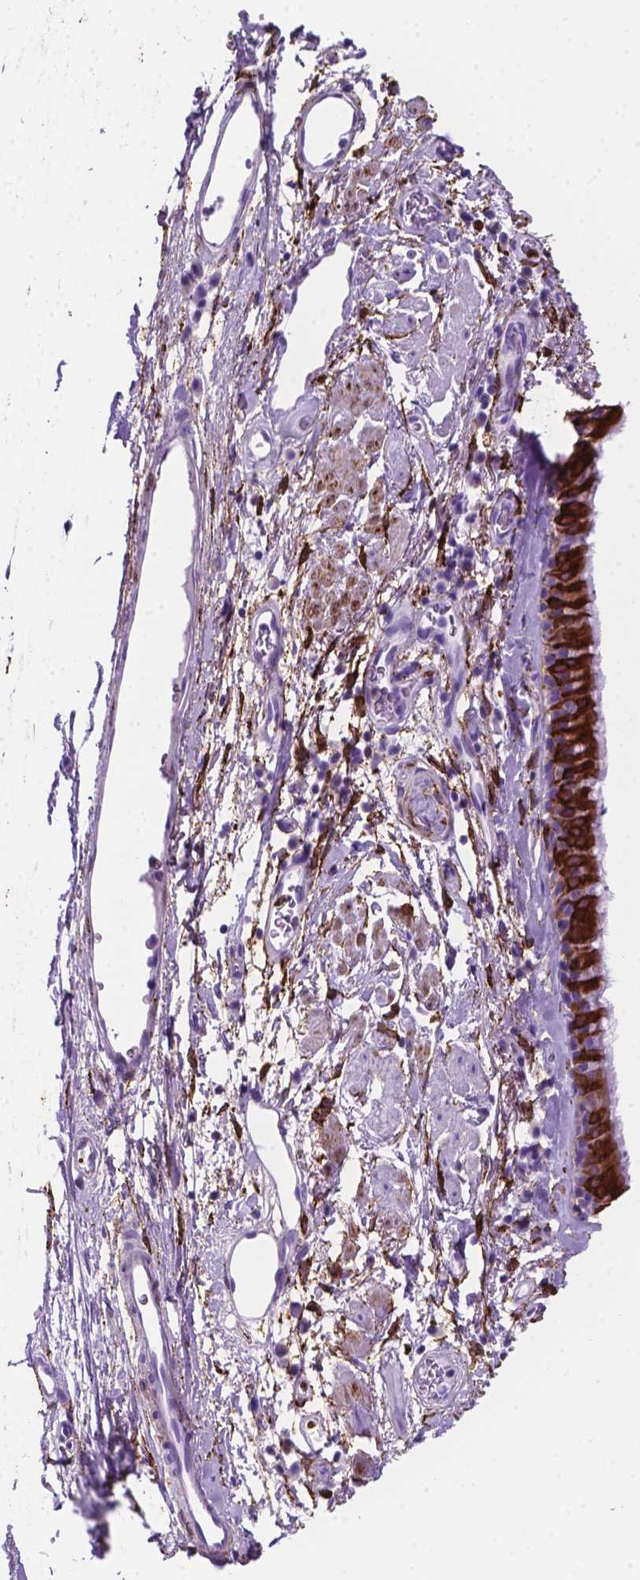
{"staining": {"intensity": "strong", "quantity": ">75%", "location": "cytoplasmic/membranous"}, "tissue": "bronchus", "cell_type": "Respiratory epithelial cells", "image_type": "normal", "snomed": [{"axis": "morphology", "description": "Normal tissue, NOS"}, {"axis": "topography", "description": "Cartilage tissue"}, {"axis": "topography", "description": "Bronchus"}], "caption": "Normal bronchus reveals strong cytoplasmic/membranous positivity in approximately >75% of respiratory epithelial cells.", "gene": "MACF1", "patient": {"sex": "male", "age": 58}}